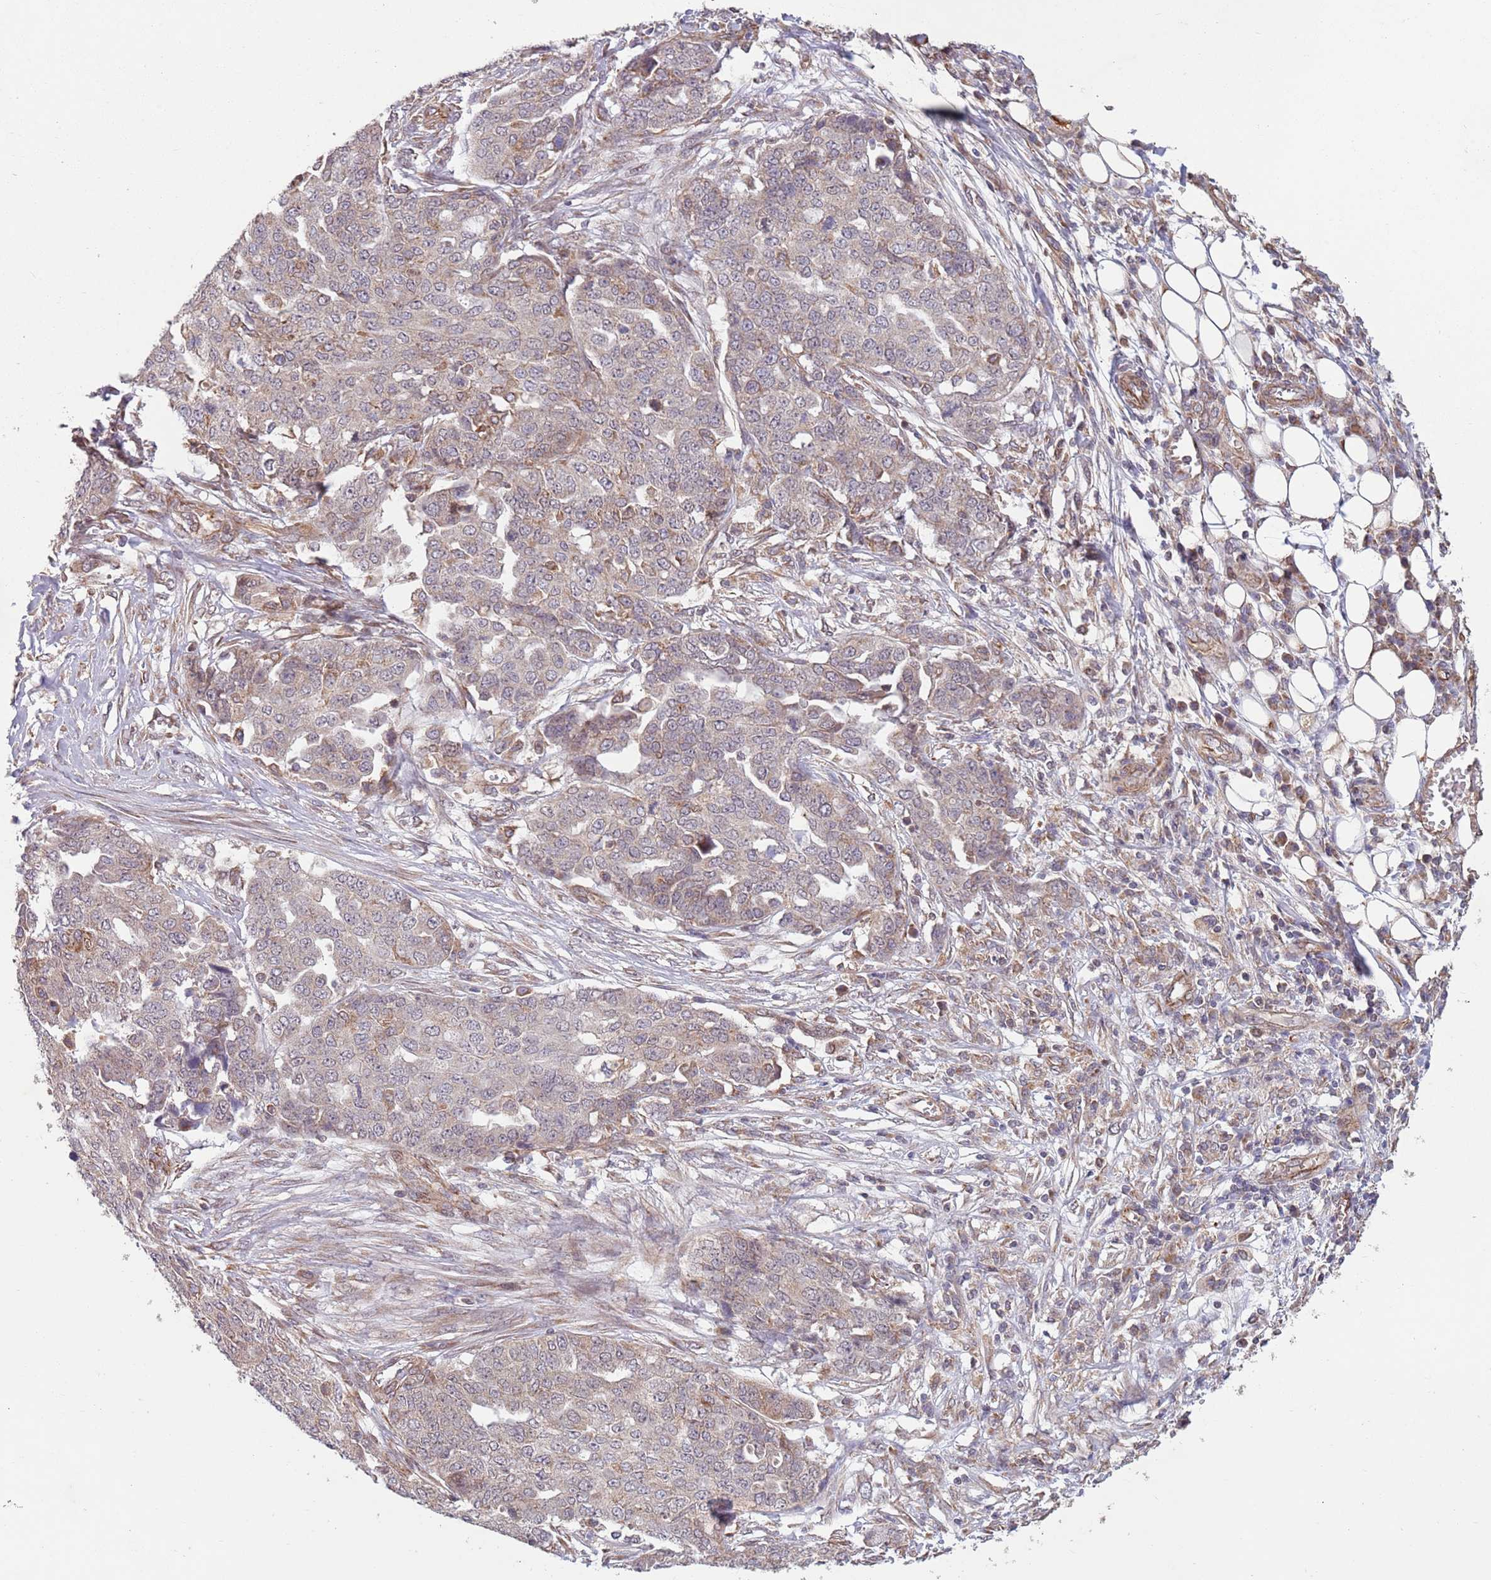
{"staining": {"intensity": "negative", "quantity": "none", "location": "none"}, "tissue": "ovarian cancer", "cell_type": "Tumor cells", "image_type": "cancer", "snomed": [{"axis": "morphology", "description": "Cystadenocarcinoma, serous, NOS"}, {"axis": "topography", "description": "Soft tissue"}, {"axis": "topography", "description": "Ovary"}], "caption": "An image of ovarian cancer stained for a protein displays no brown staining in tumor cells.", "gene": "CHD9", "patient": {"sex": "female", "age": 57}}